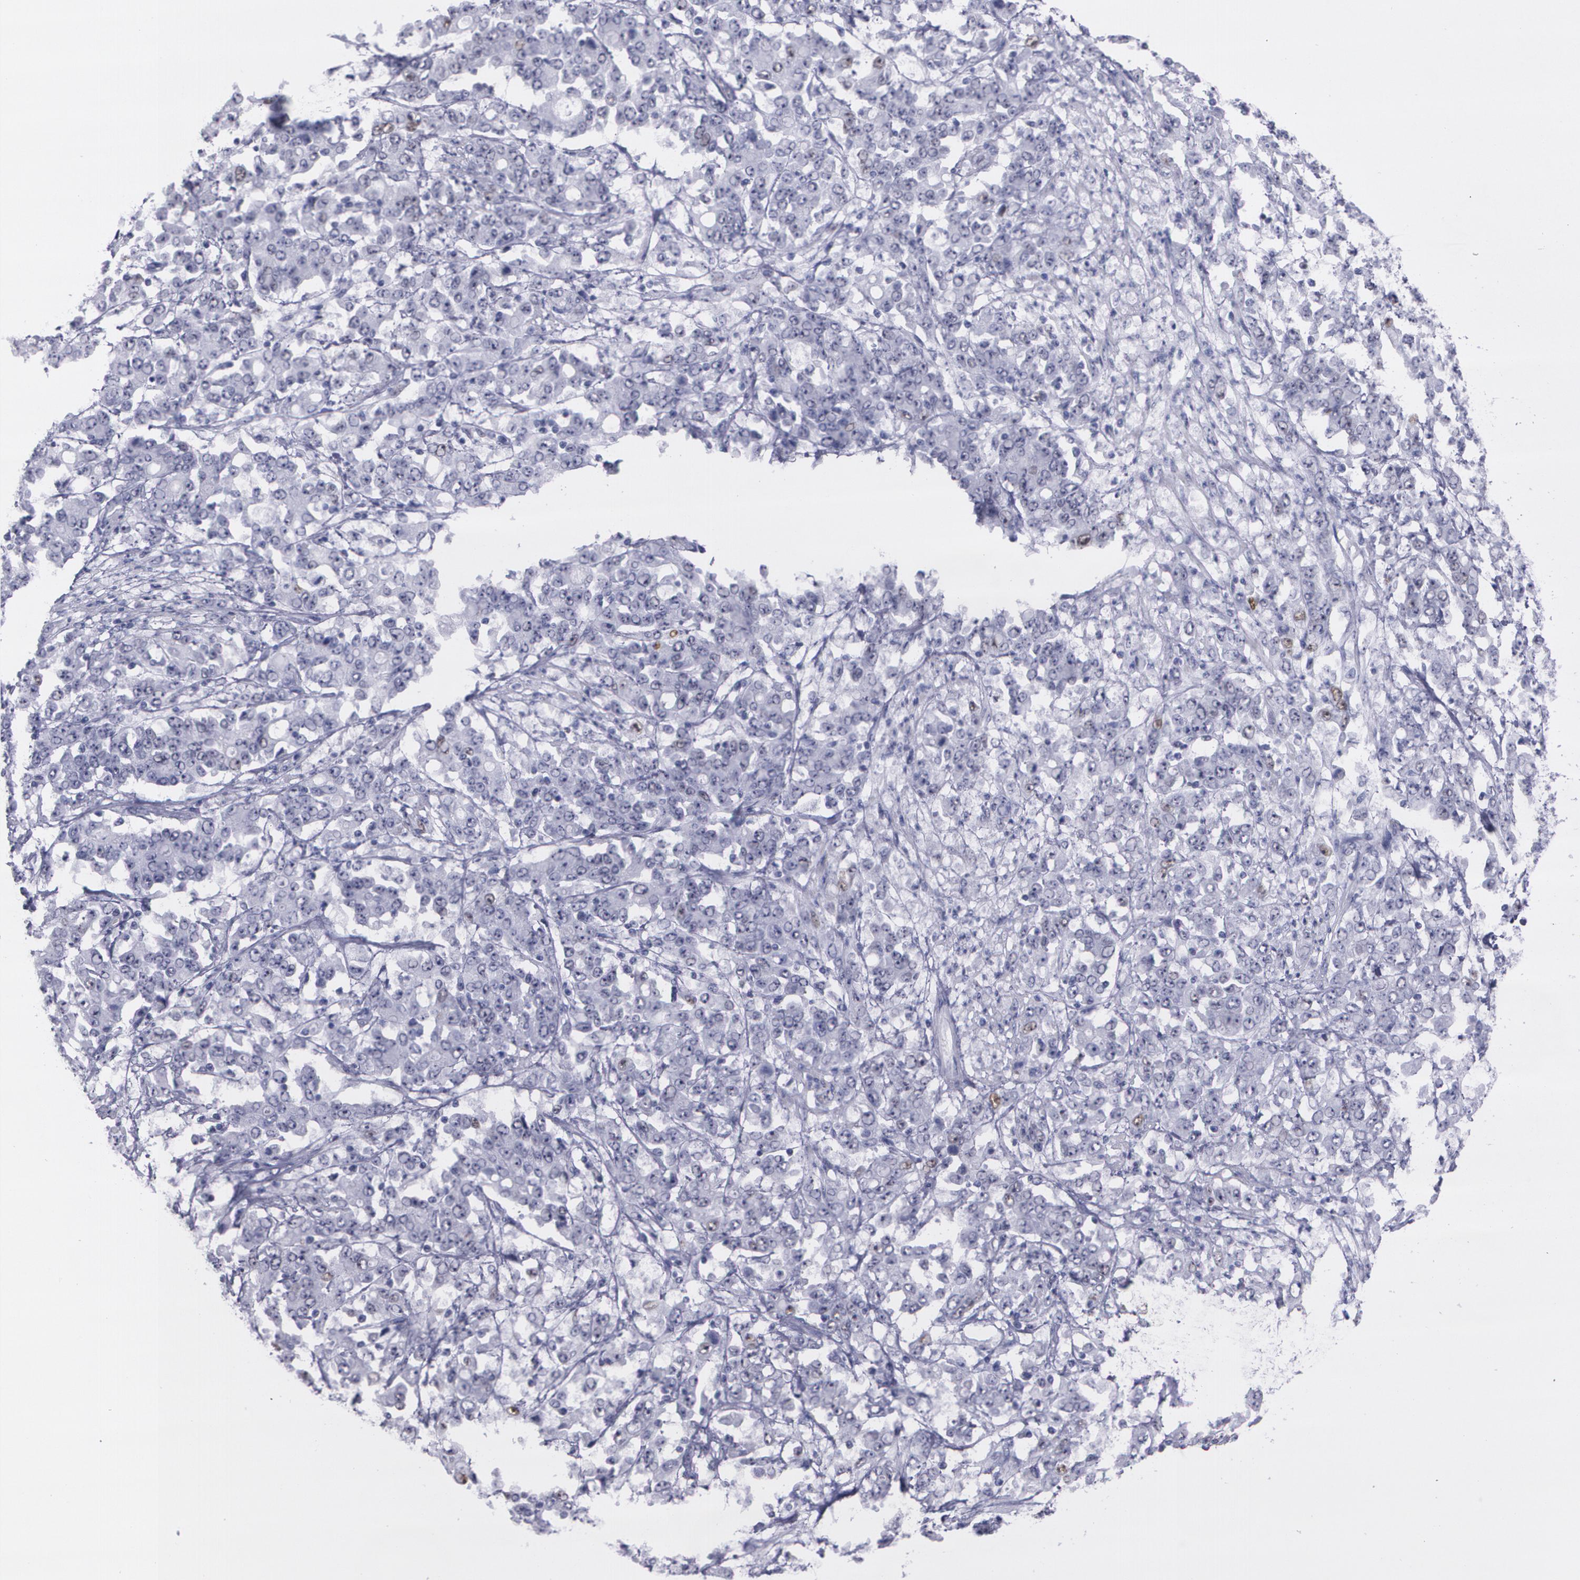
{"staining": {"intensity": "weak", "quantity": "<25%", "location": "nuclear"}, "tissue": "stomach cancer", "cell_type": "Tumor cells", "image_type": "cancer", "snomed": [{"axis": "morphology", "description": "Adenocarcinoma, NOS"}, {"axis": "topography", "description": "Stomach, lower"}], "caption": "This is an IHC photomicrograph of adenocarcinoma (stomach). There is no staining in tumor cells.", "gene": "TP53", "patient": {"sex": "female", "age": 71}}